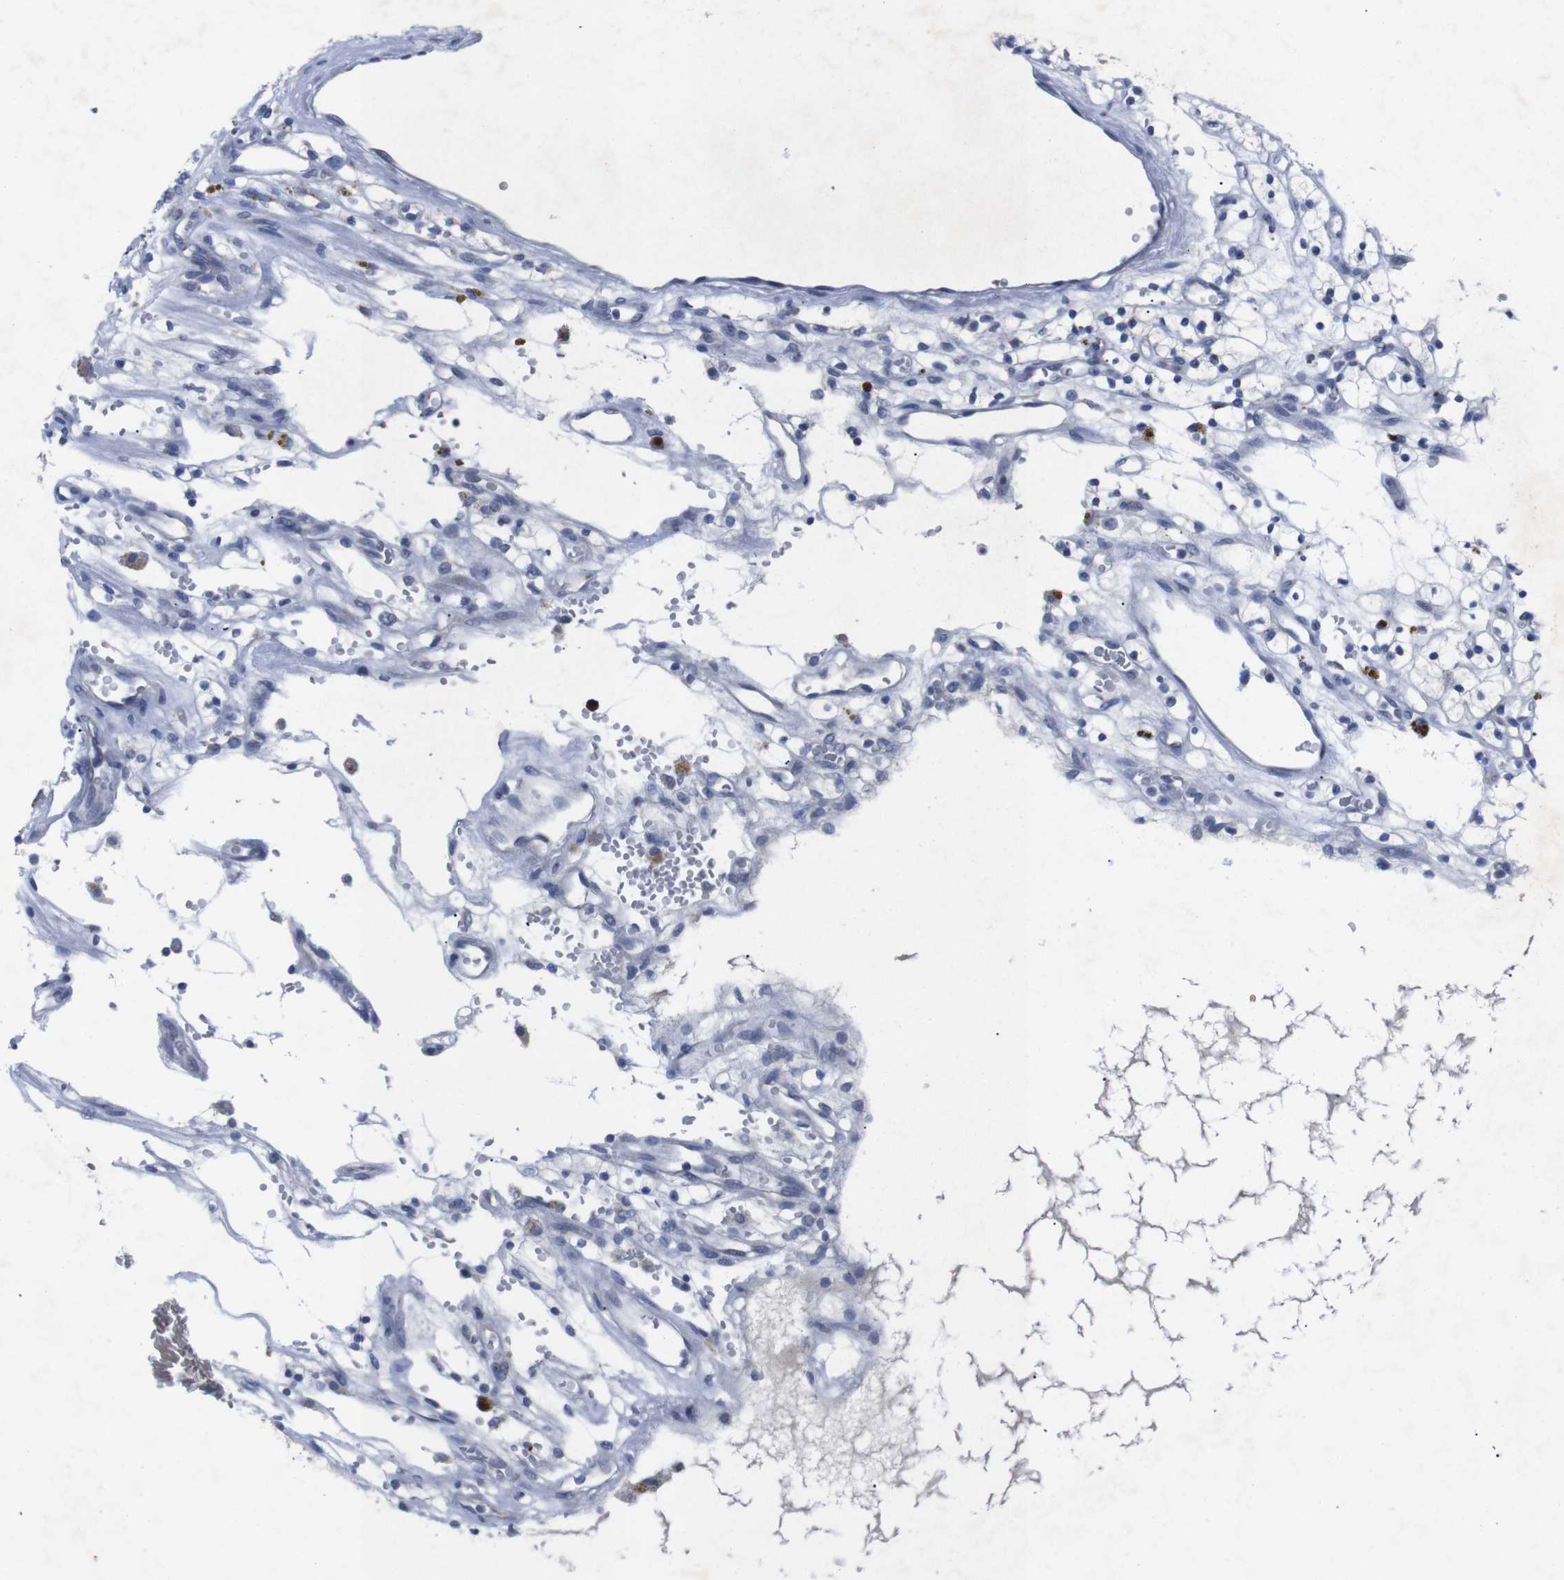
{"staining": {"intensity": "negative", "quantity": "none", "location": "none"}, "tissue": "renal cancer", "cell_type": "Tumor cells", "image_type": "cancer", "snomed": [{"axis": "morphology", "description": "Adenocarcinoma, NOS"}, {"axis": "topography", "description": "Kidney"}], "caption": "Immunohistochemistry (IHC) histopathology image of human renal cancer stained for a protein (brown), which shows no staining in tumor cells.", "gene": "IRF4", "patient": {"sex": "female", "age": 57}}